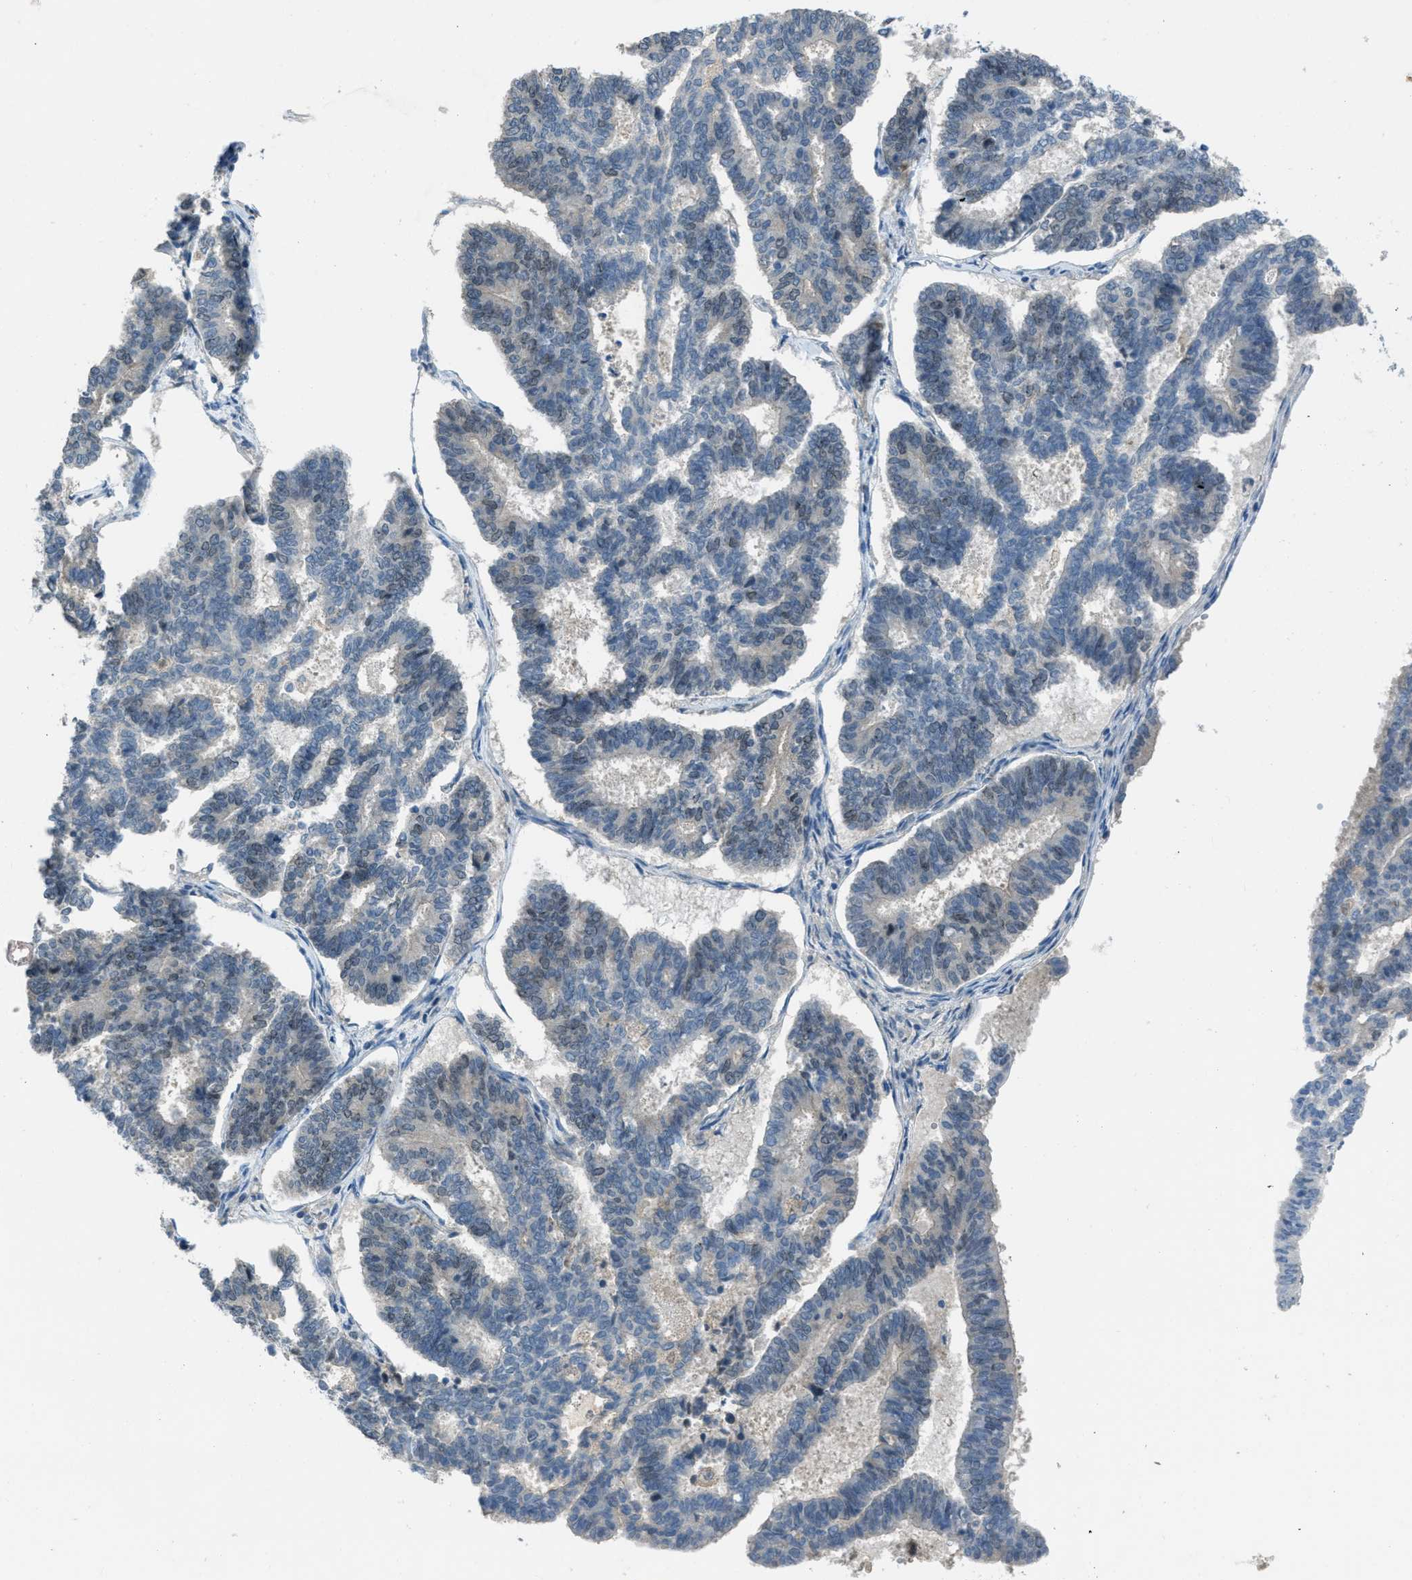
{"staining": {"intensity": "weak", "quantity": "<25%", "location": "cytoplasmic/membranous,nuclear"}, "tissue": "endometrial cancer", "cell_type": "Tumor cells", "image_type": "cancer", "snomed": [{"axis": "morphology", "description": "Adenocarcinoma, NOS"}, {"axis": "topography", "description": "Endometrium"}], "caption": "A high-resolution photomicrograph shows immunohistochemistry (IHC) staining of endometrial cancer (adenocarcinoma), which demonstrates no significant positivity in tumor cells.", "gene": "MIS18A", "patient": {"sex": "female", "age": 70}}